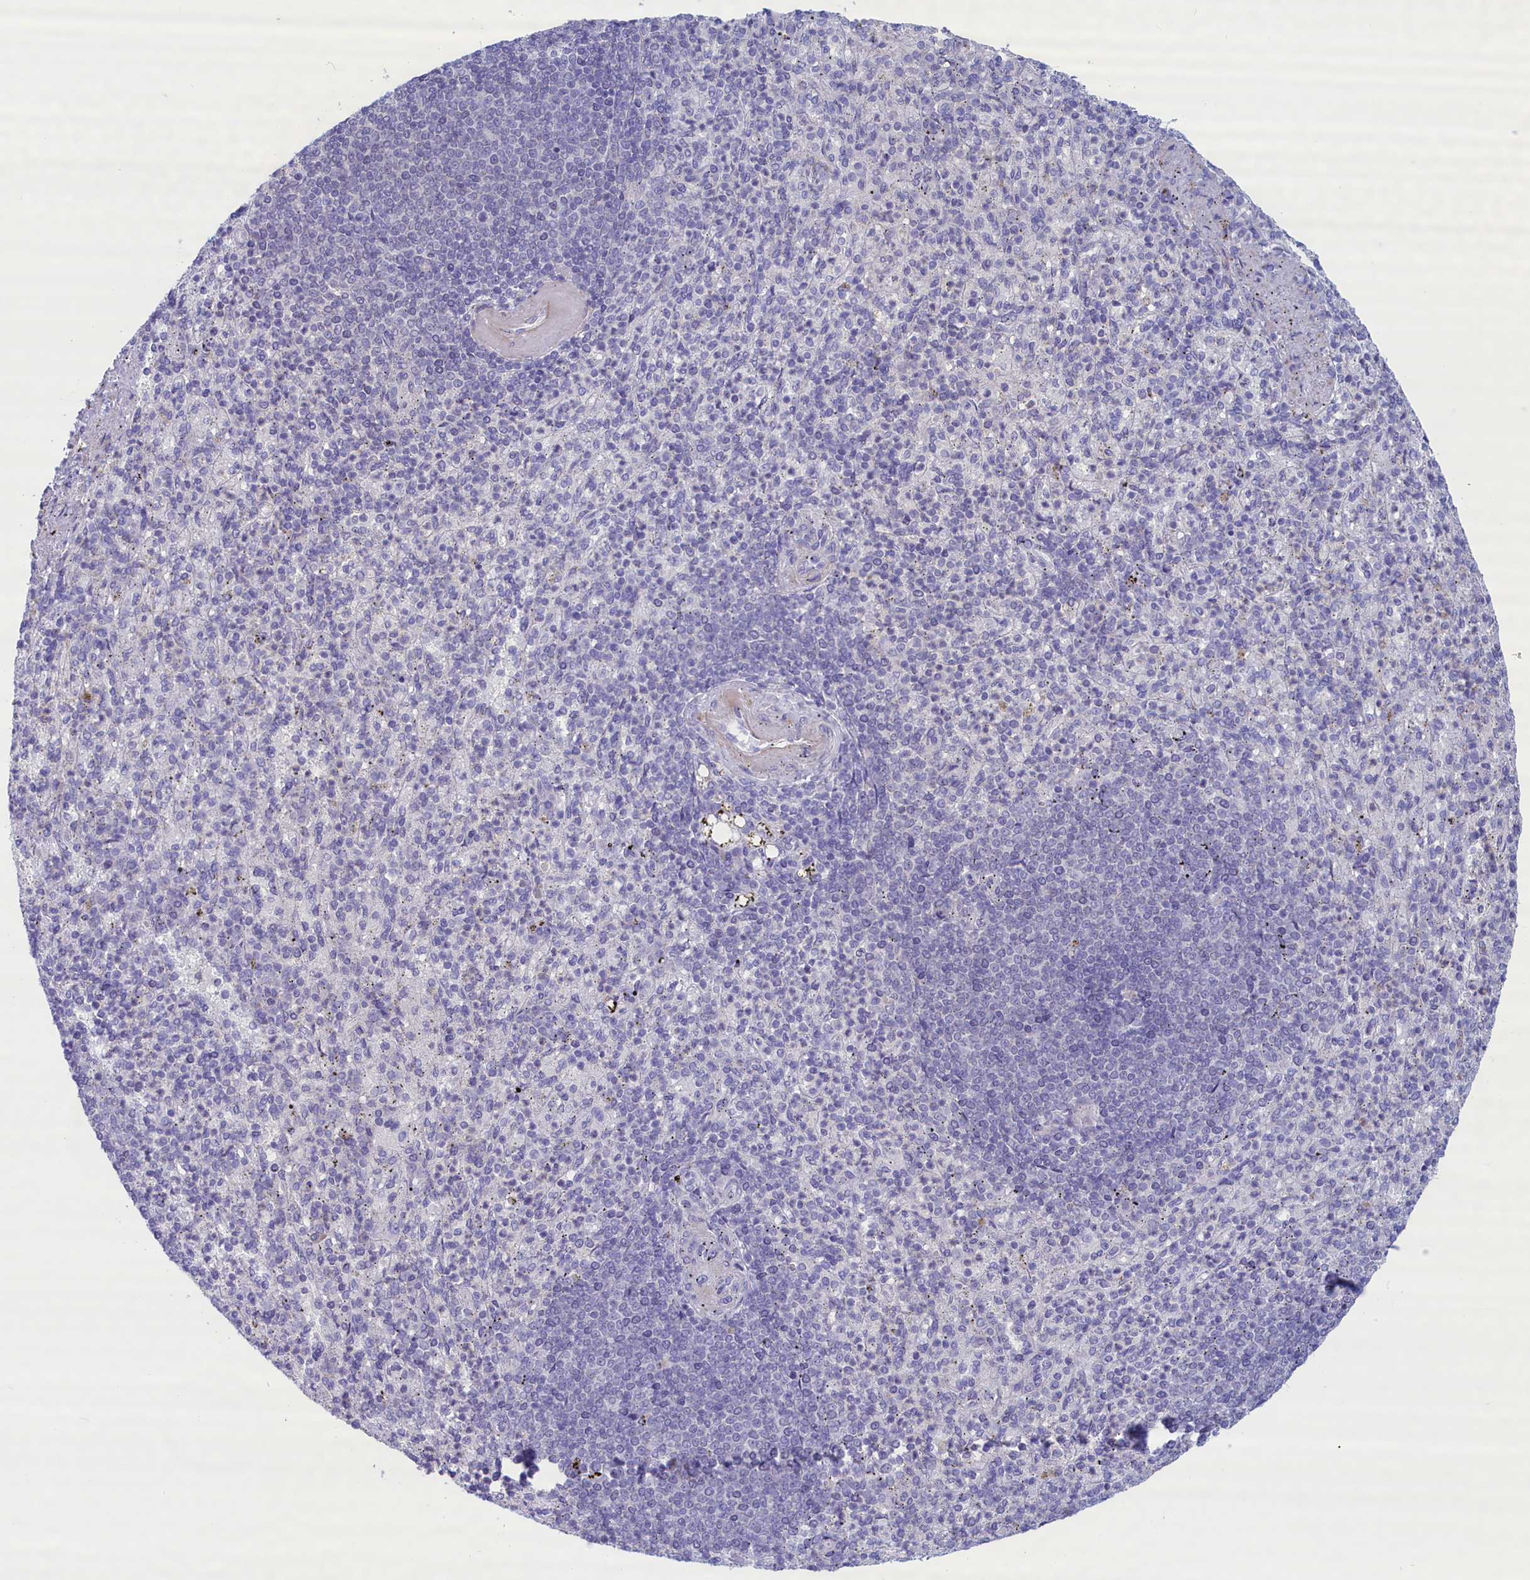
{"staining": {"intensity": "negative", "quantity": "none", "location": "none"}, "tissue": "spleen", "cell_type": "Cells in red pulp", "image_type": "normal", "snomed": [{"axis": "morphology", "description": "Normal tissue, NOS"}, {"axis": "topography", "description": "Spleen"}], "caption": "The micrograph exhibits no staining of cells in red pulp in normal spleen.", "gene": "MPV17L2", "patient": {"sex": "female", "age": 74}}